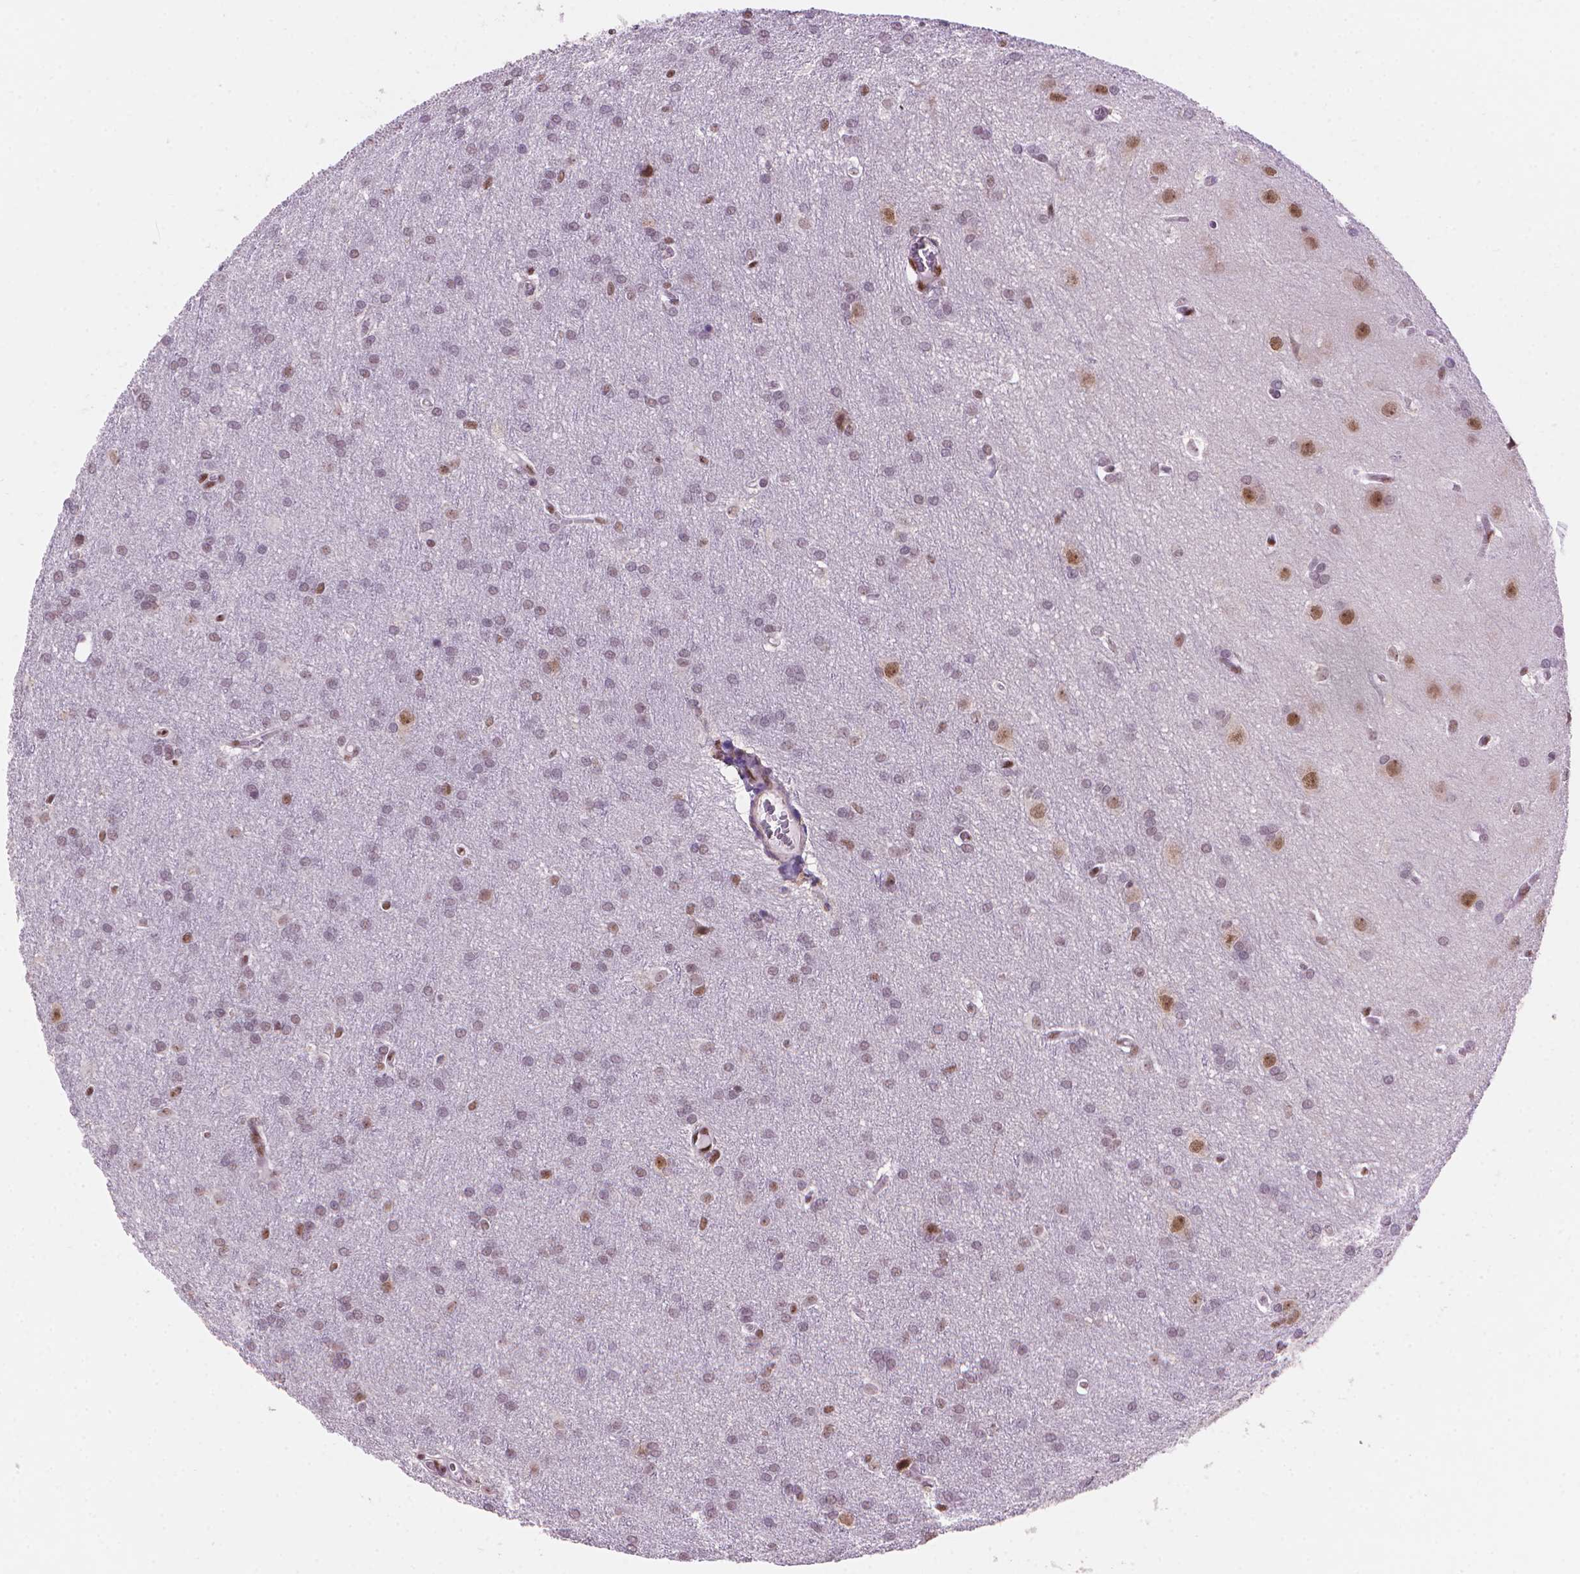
{"staining": {"intensity": "weak", "quantity": "<25%", "location": "nuclear"}, "tissue": "glioma", "cell_type": "Tumor cells", "image_type": "cancer", "snomed": [{"axis": "morphology", "description": "Glioma, malignant, Low grade"}, {"axis": "topography", "description": "Brain"}], "caption": "Immunohistochemistry (IHC) micrograph of human malignant glioma (low-grade) stained for a protein (brown), which reveals no positivity in tumor cells.", "gene": "UBN1", "patient": {"sex": "female", "age": 32}}